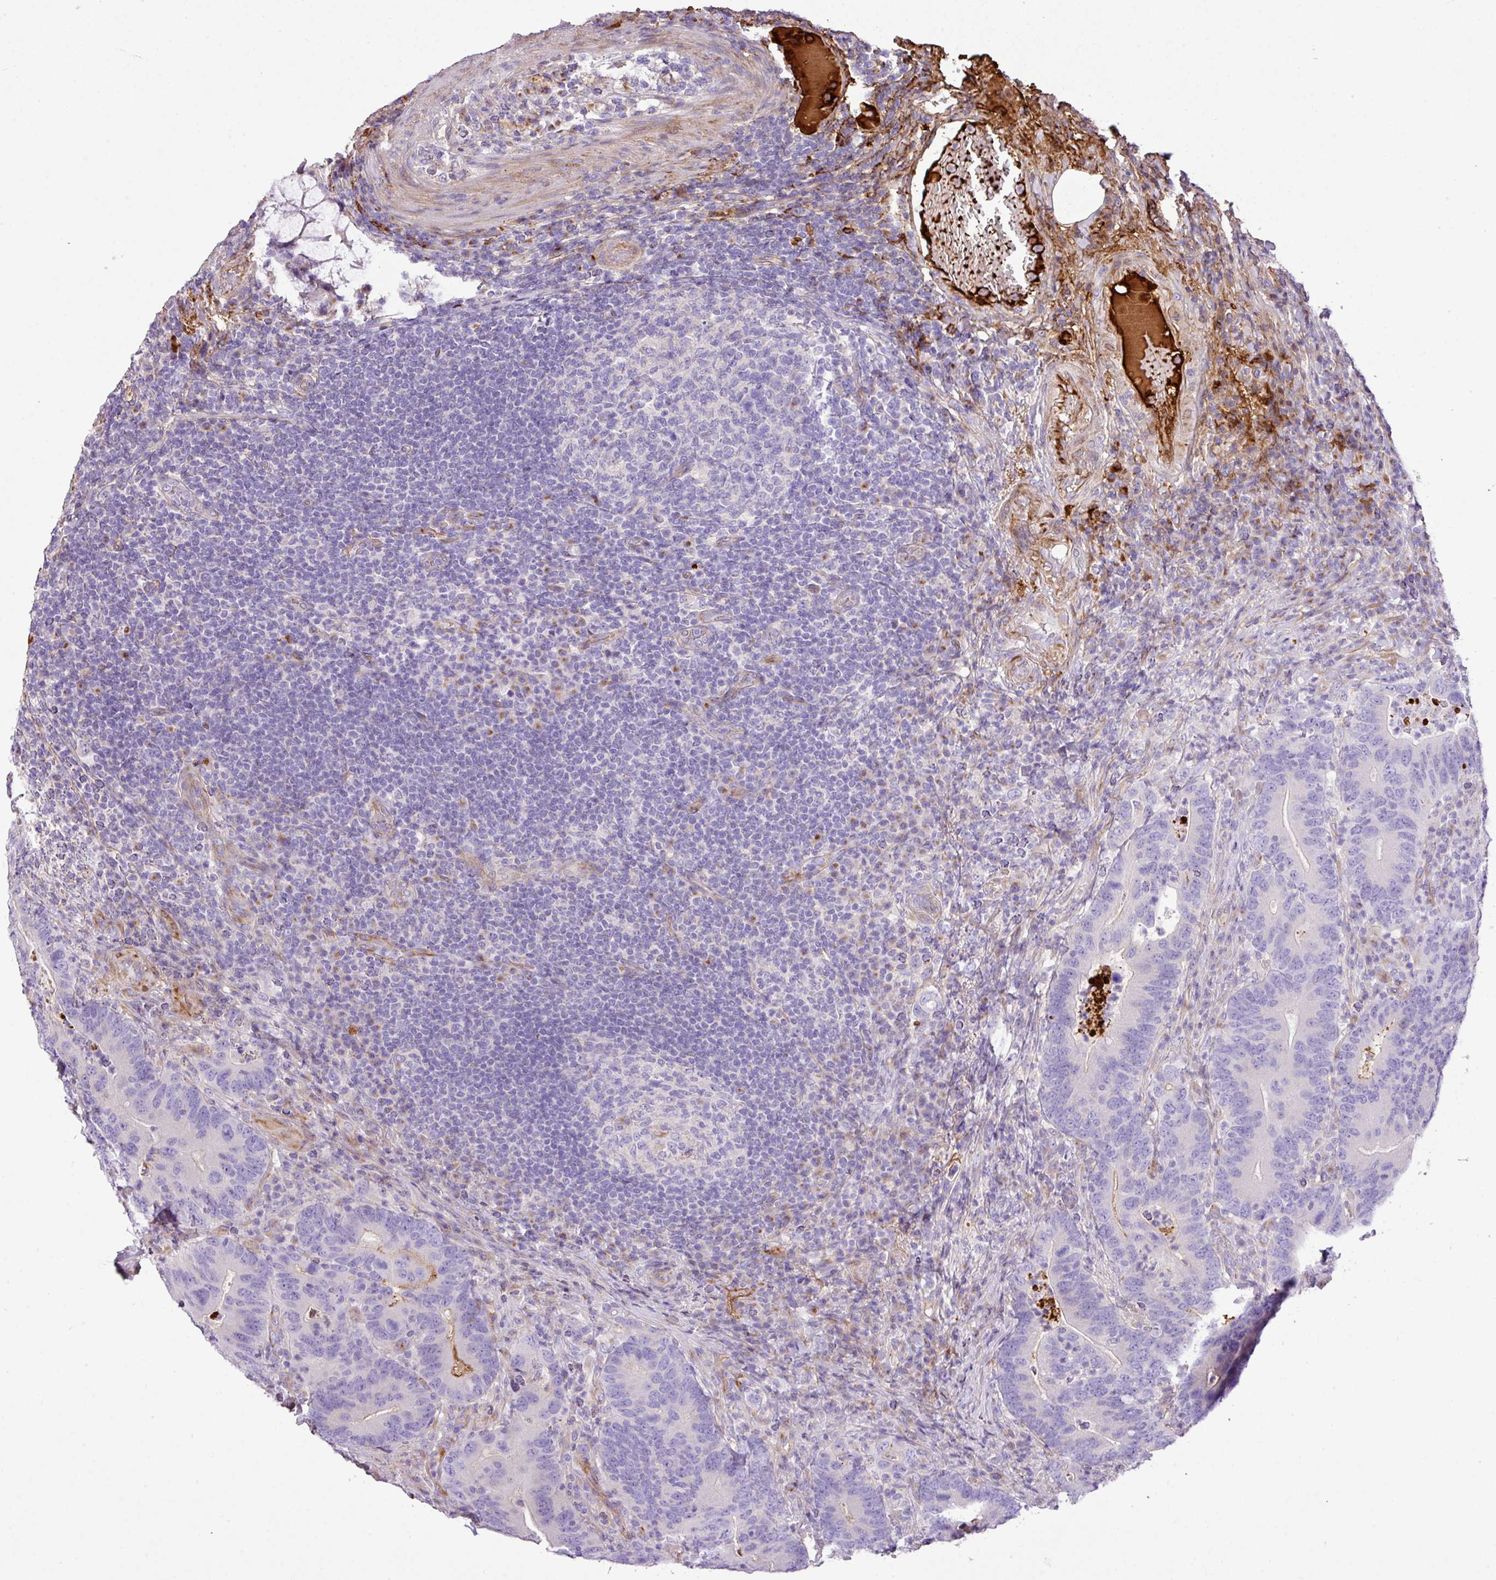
{"staining": {"intensity": "negative", "quantity": "none", "location": "none"}, "tissue": "colorectal cancer", "cell_type": "Tumor cells", "image_type": "cancer", "snomed": [{"axis": "morphology", "description": "Adenocarcinoma, NOS"}, {"axis": "topography", "description": "Colon"}], "caption": "An immunohistochemistry micrograph of colorectal cancer is shown. There is no staining in tumor cells of colorectal cancer.", "gene": "CTXN2", "patient": {"sex": "female", "age": 66}}